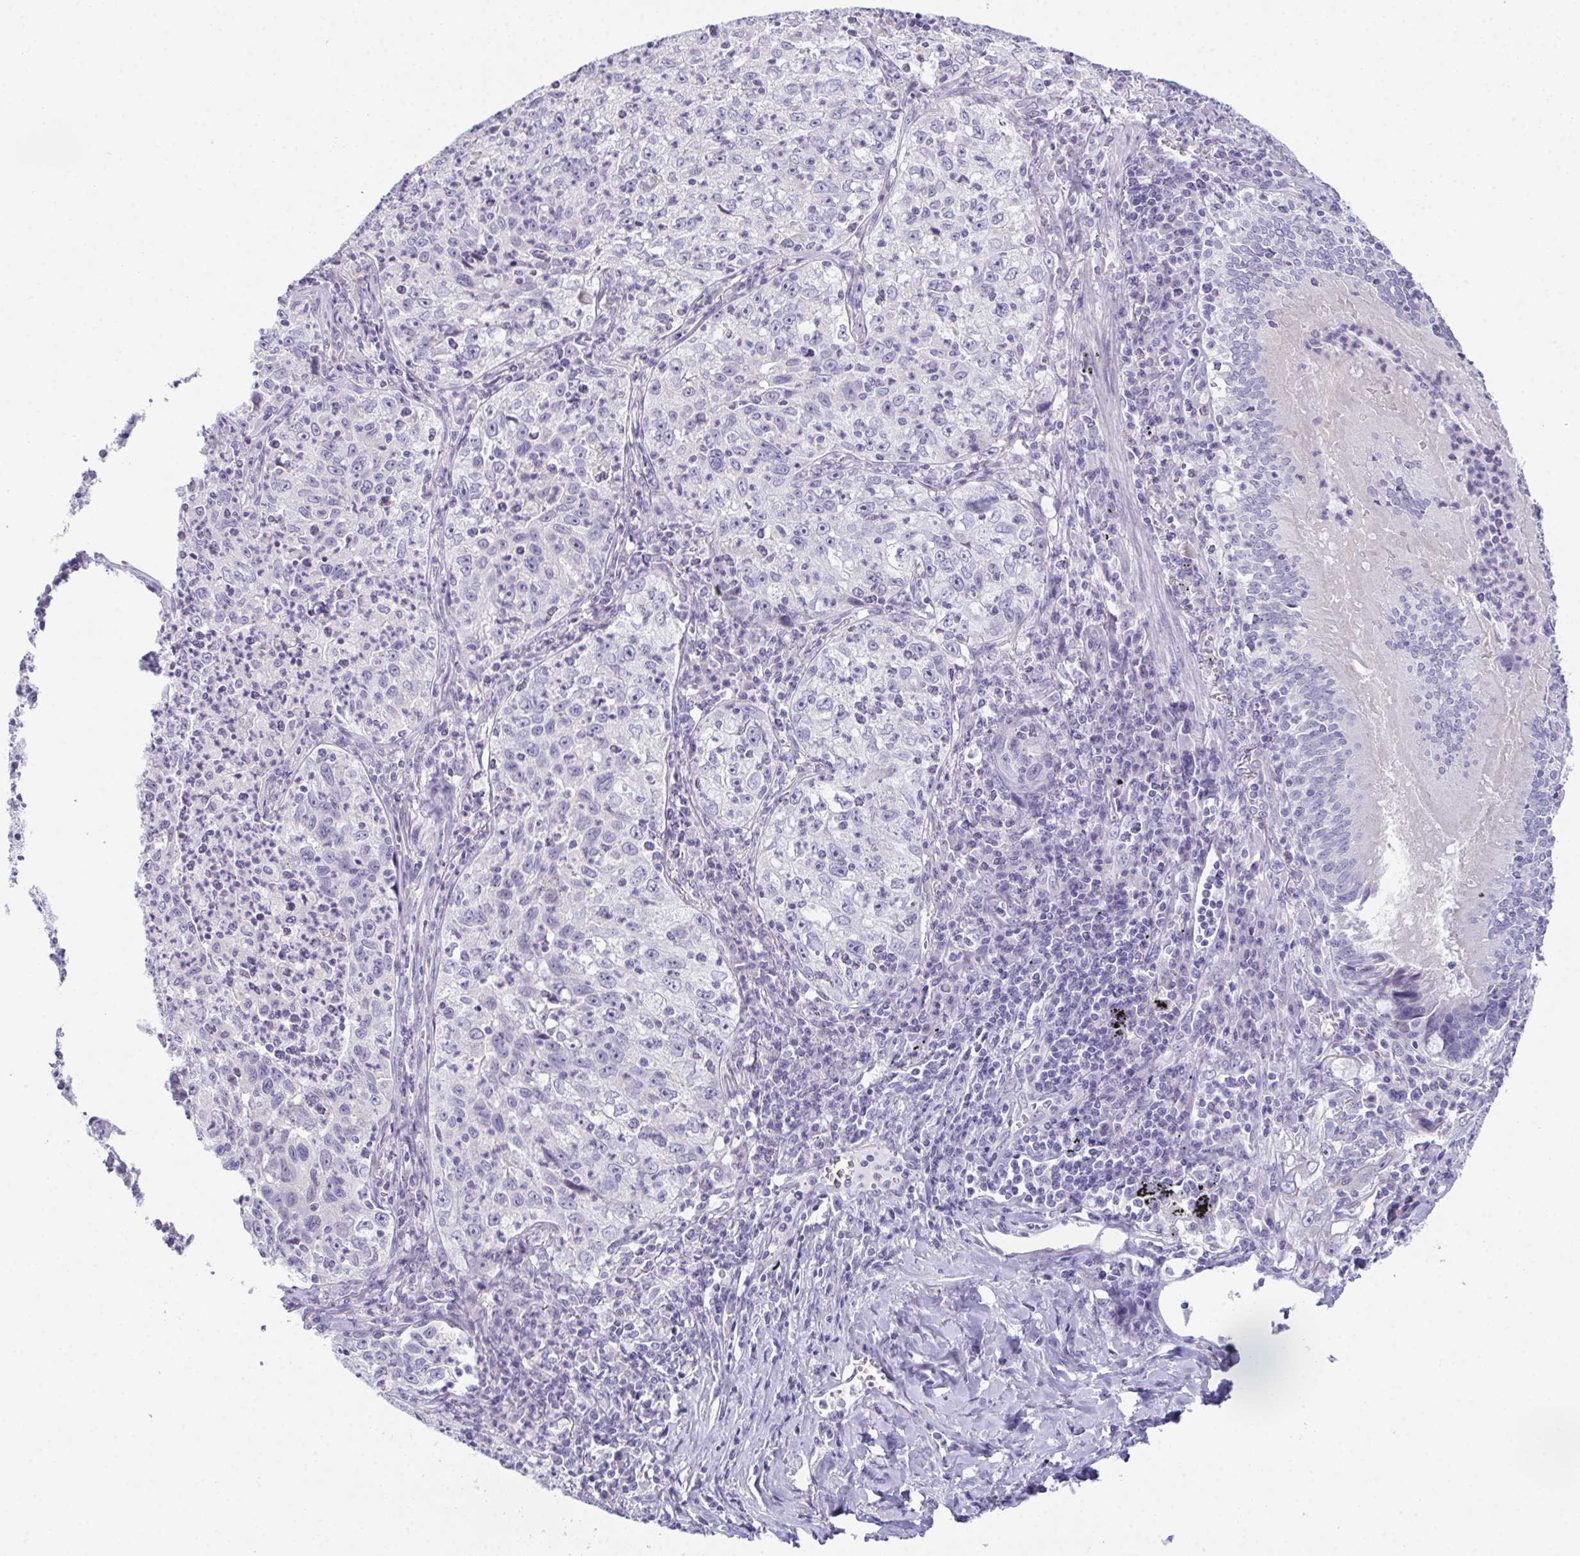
{"staining": {"intensity": "negative", "quantity": "none", "location": "none"}, "tissue": "lung cancer", "cell_type": "Tumor cells", "image_type": "cancer", "snomed": [{"axis": "morphology", "description": "Squamous cell carcinoma, NOS"}, {"axis": "topography", "description": "Lung"}], "caption": "IHC micrograph of neoplastic tissue: lung squamous cell carcinoma stained with DAB (3,3'-diaminobenzidine) displays no significant protein expression in tumor cells.", "gene": "TEX19", "patient": {"sex": "male", "age": 71}}